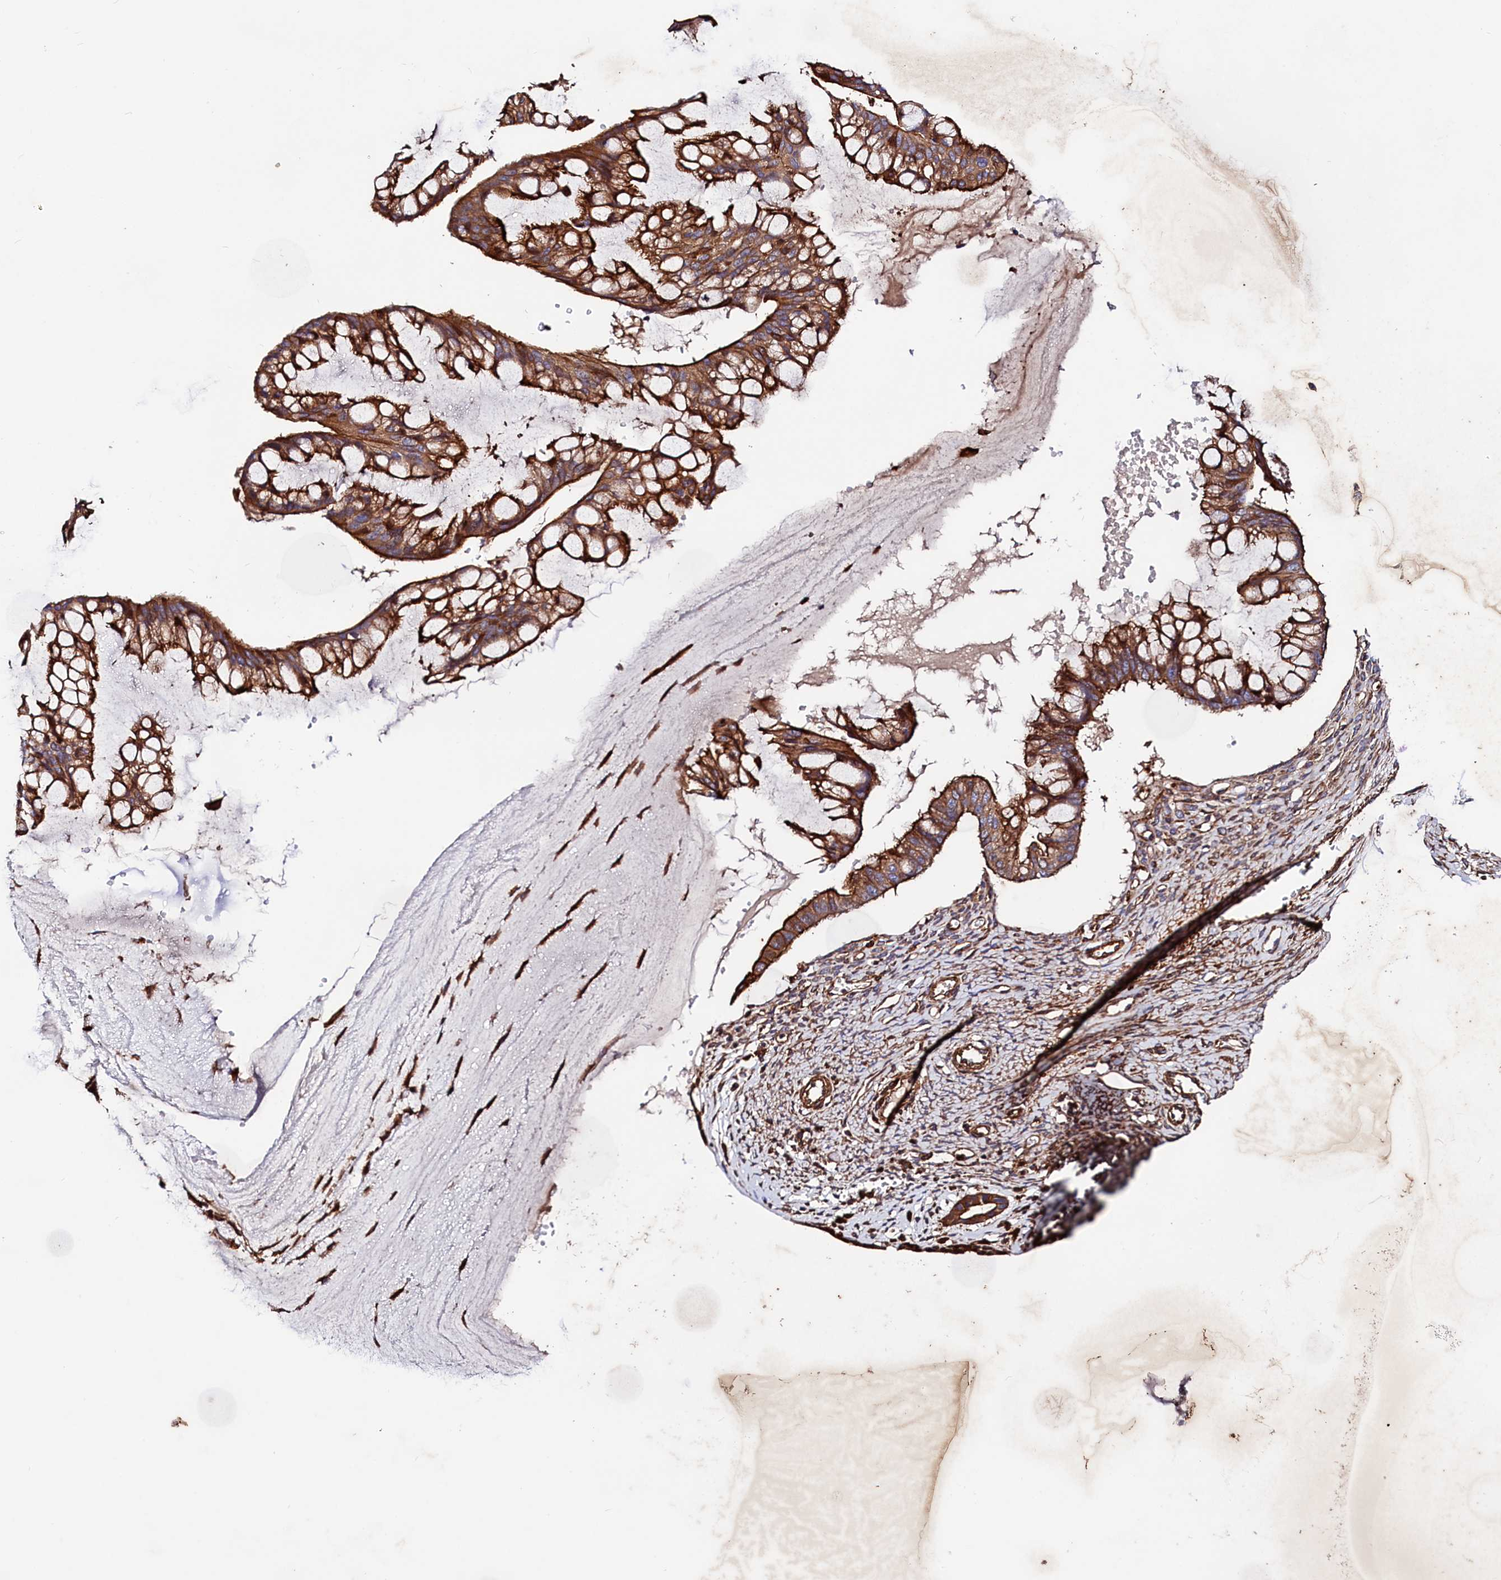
{"staining": {"intensity": "strong", "quantity": ">75%", "location": "cytoplasmic/membranous"}, "tissue": "ovarian cancer", "cell_type": "Tumor cells", "image_type": "cancer", "snomed": [{"axis": "morphology", "description": "Cystadenocarcinoma, mucinous, NOS"}, {"axis": "topography", "description": "Ovary"}], "caption": "Brown immunohistochemical staining in human mucinous cystadenocarcinoma (ovarian) demonstrates strong cytoplasmic/membranous staining in about >75% of tumor cells.", "gene": "STAMBPL1", "patient": {"sex": "female", "age": 73}}